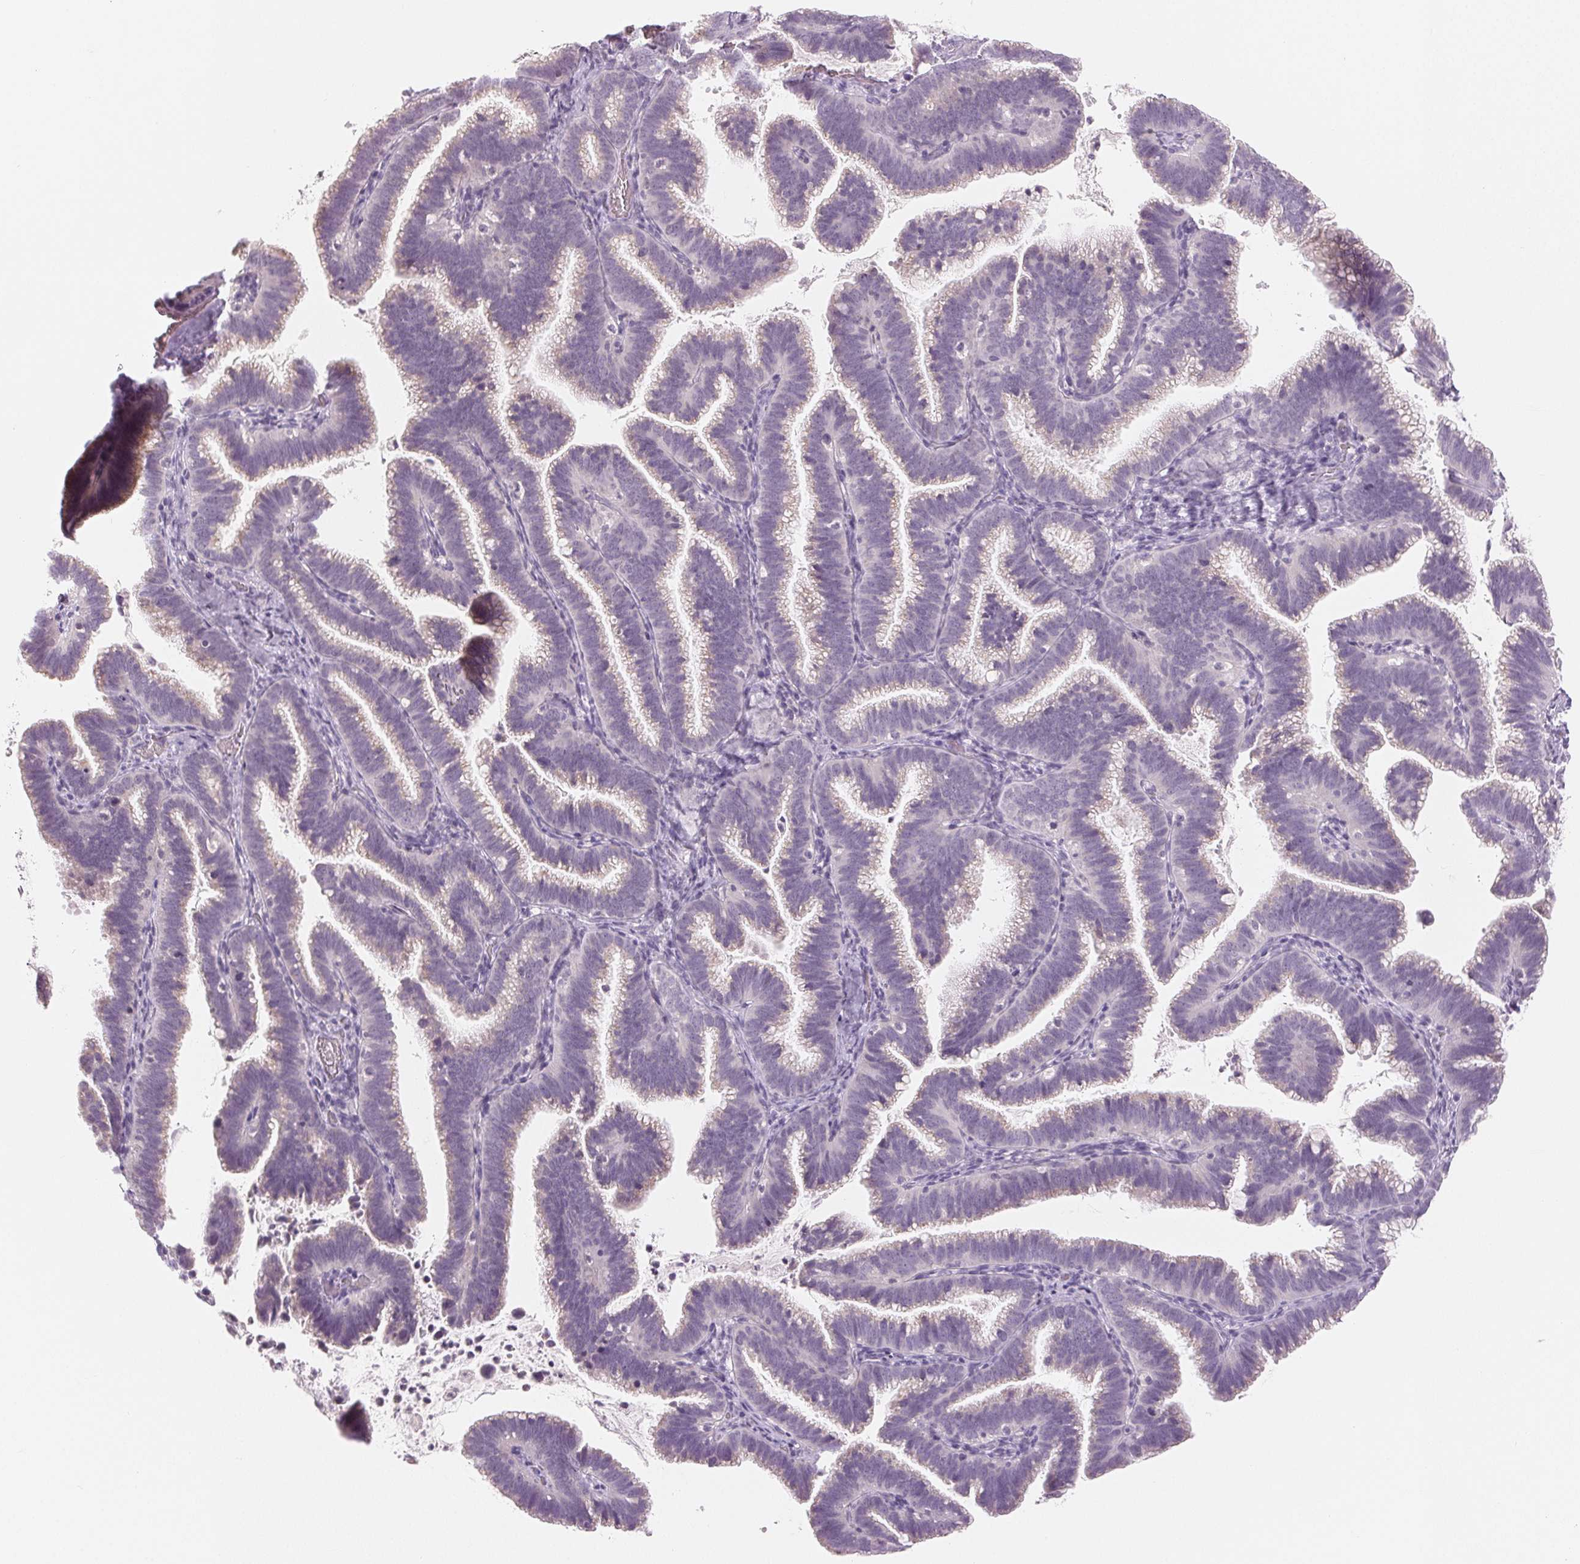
{"staining": {"intensity": "negative", "quantity": "none", "location": "none"}, "tissue": "cervical cancer", "cell_type": "Tumor cells", "image_type": "cancer", "snomed": [{"axis": "morphology", "description": "Adenocarcinoma, NOS"}, {"axis": "topography", "description": "Cervix"}], "caption": "Immunohistochemistry (IHC) photomicrograph of cervical cancer stained for a protein (brown), which shows no staining in tumor cells. (Immunohistochemistry (IHC), brightfield microscopy, high magnification).", "gene": "EHHADH", "patient": {"sex": "female", "age": 61}}